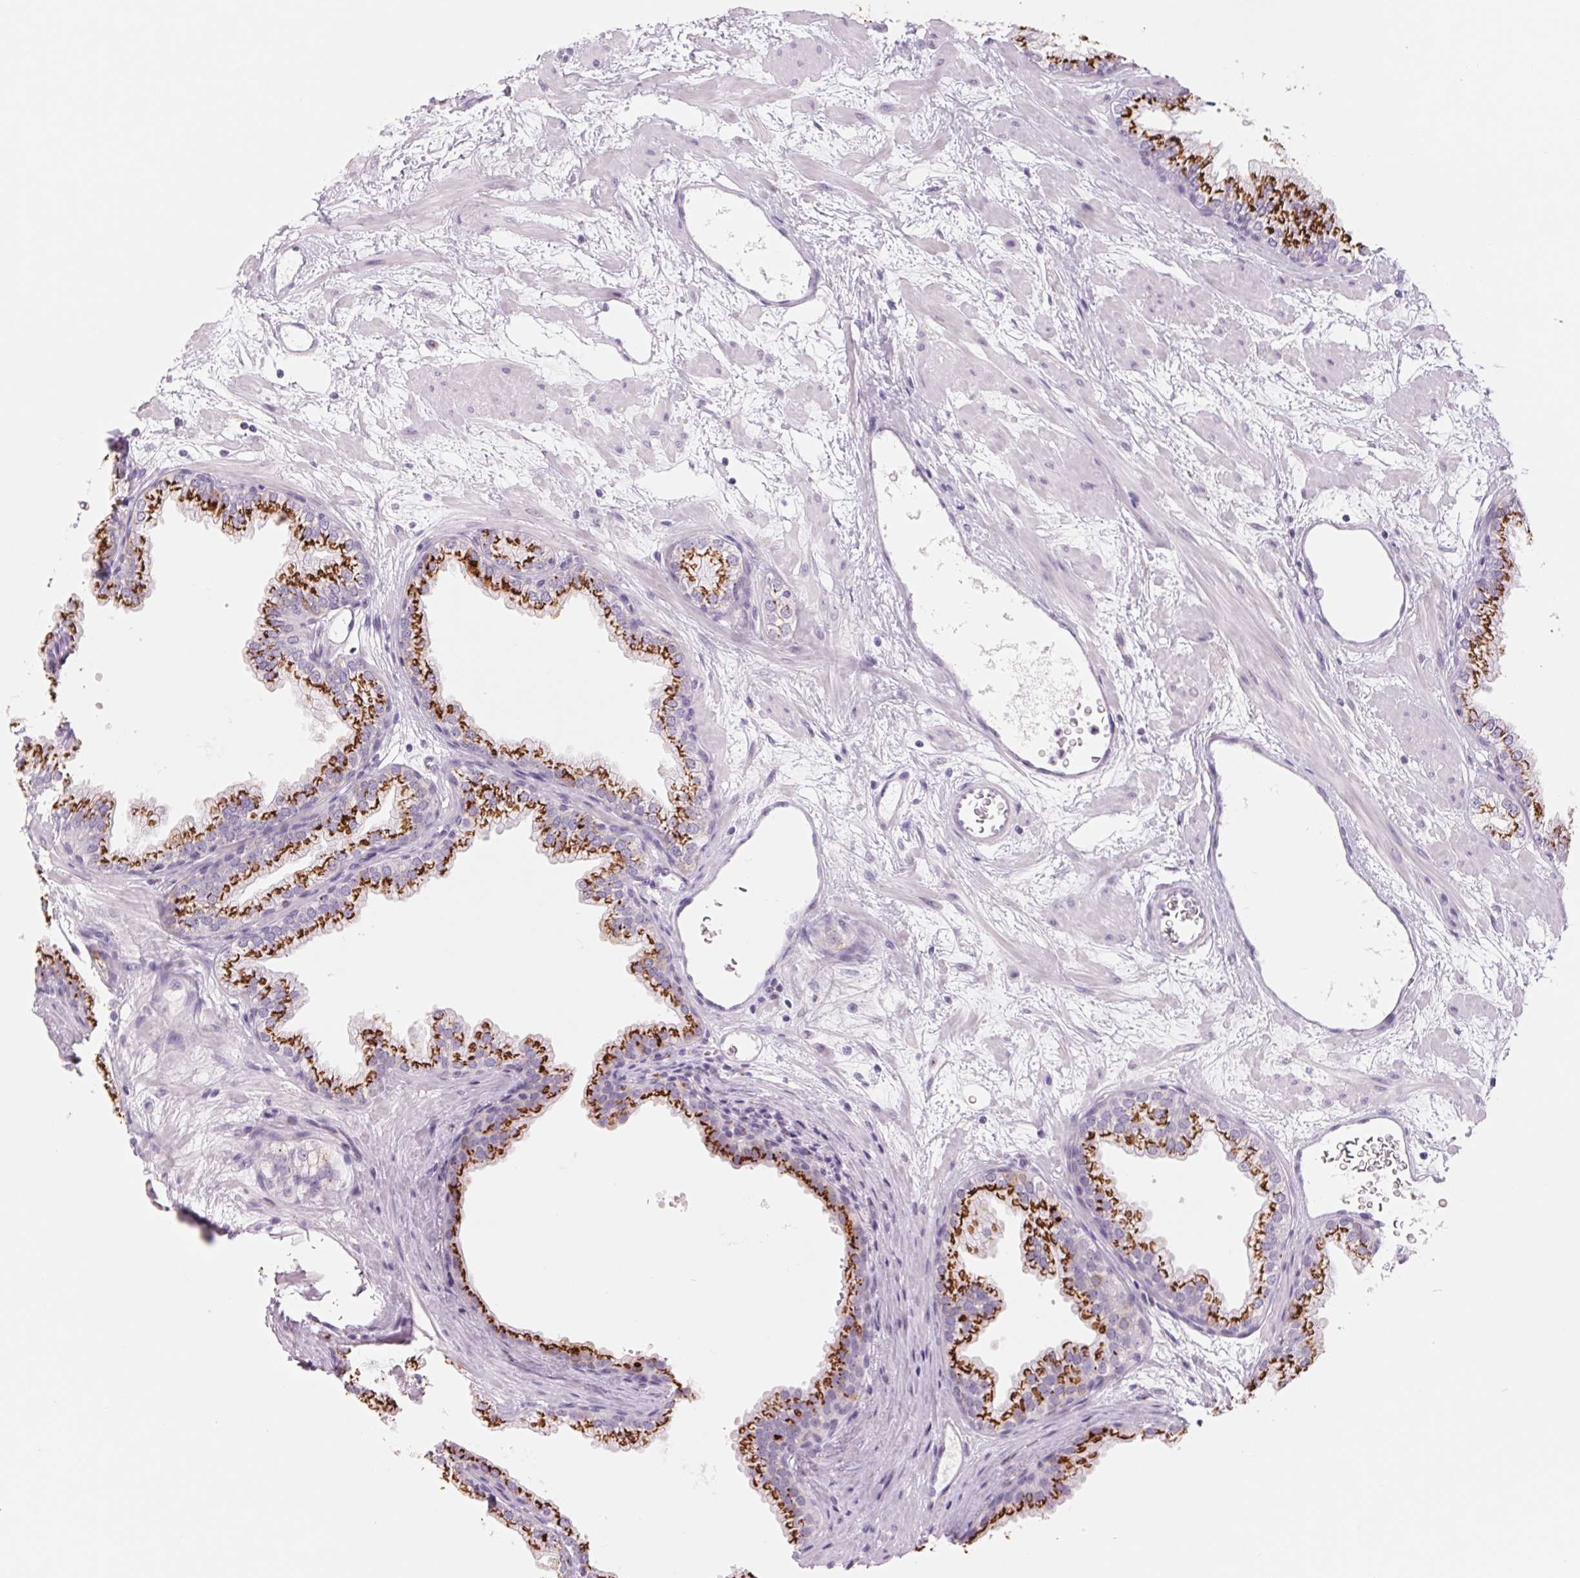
{"staining": {"intensity": "strong", "quantity": ">75%", "location": "cytoplasmic/membranous"}, "tissue": "prostate", "cell_type": "Glandular cells", "image_type": "normal", "snomed": [{"axis": "morphology", "description": "Normal tissue, NOS"}, {"axis": "topography", "description": "Prostate"}], "caption": "Strong cytoplasmic/membranous staining is appreciated in approximately >75% of glandular cells in unremarkable prostate. Nuclei are stained in blue.", "gene": "GALNT7", "patient": {"sex": "male", "age": 37}}